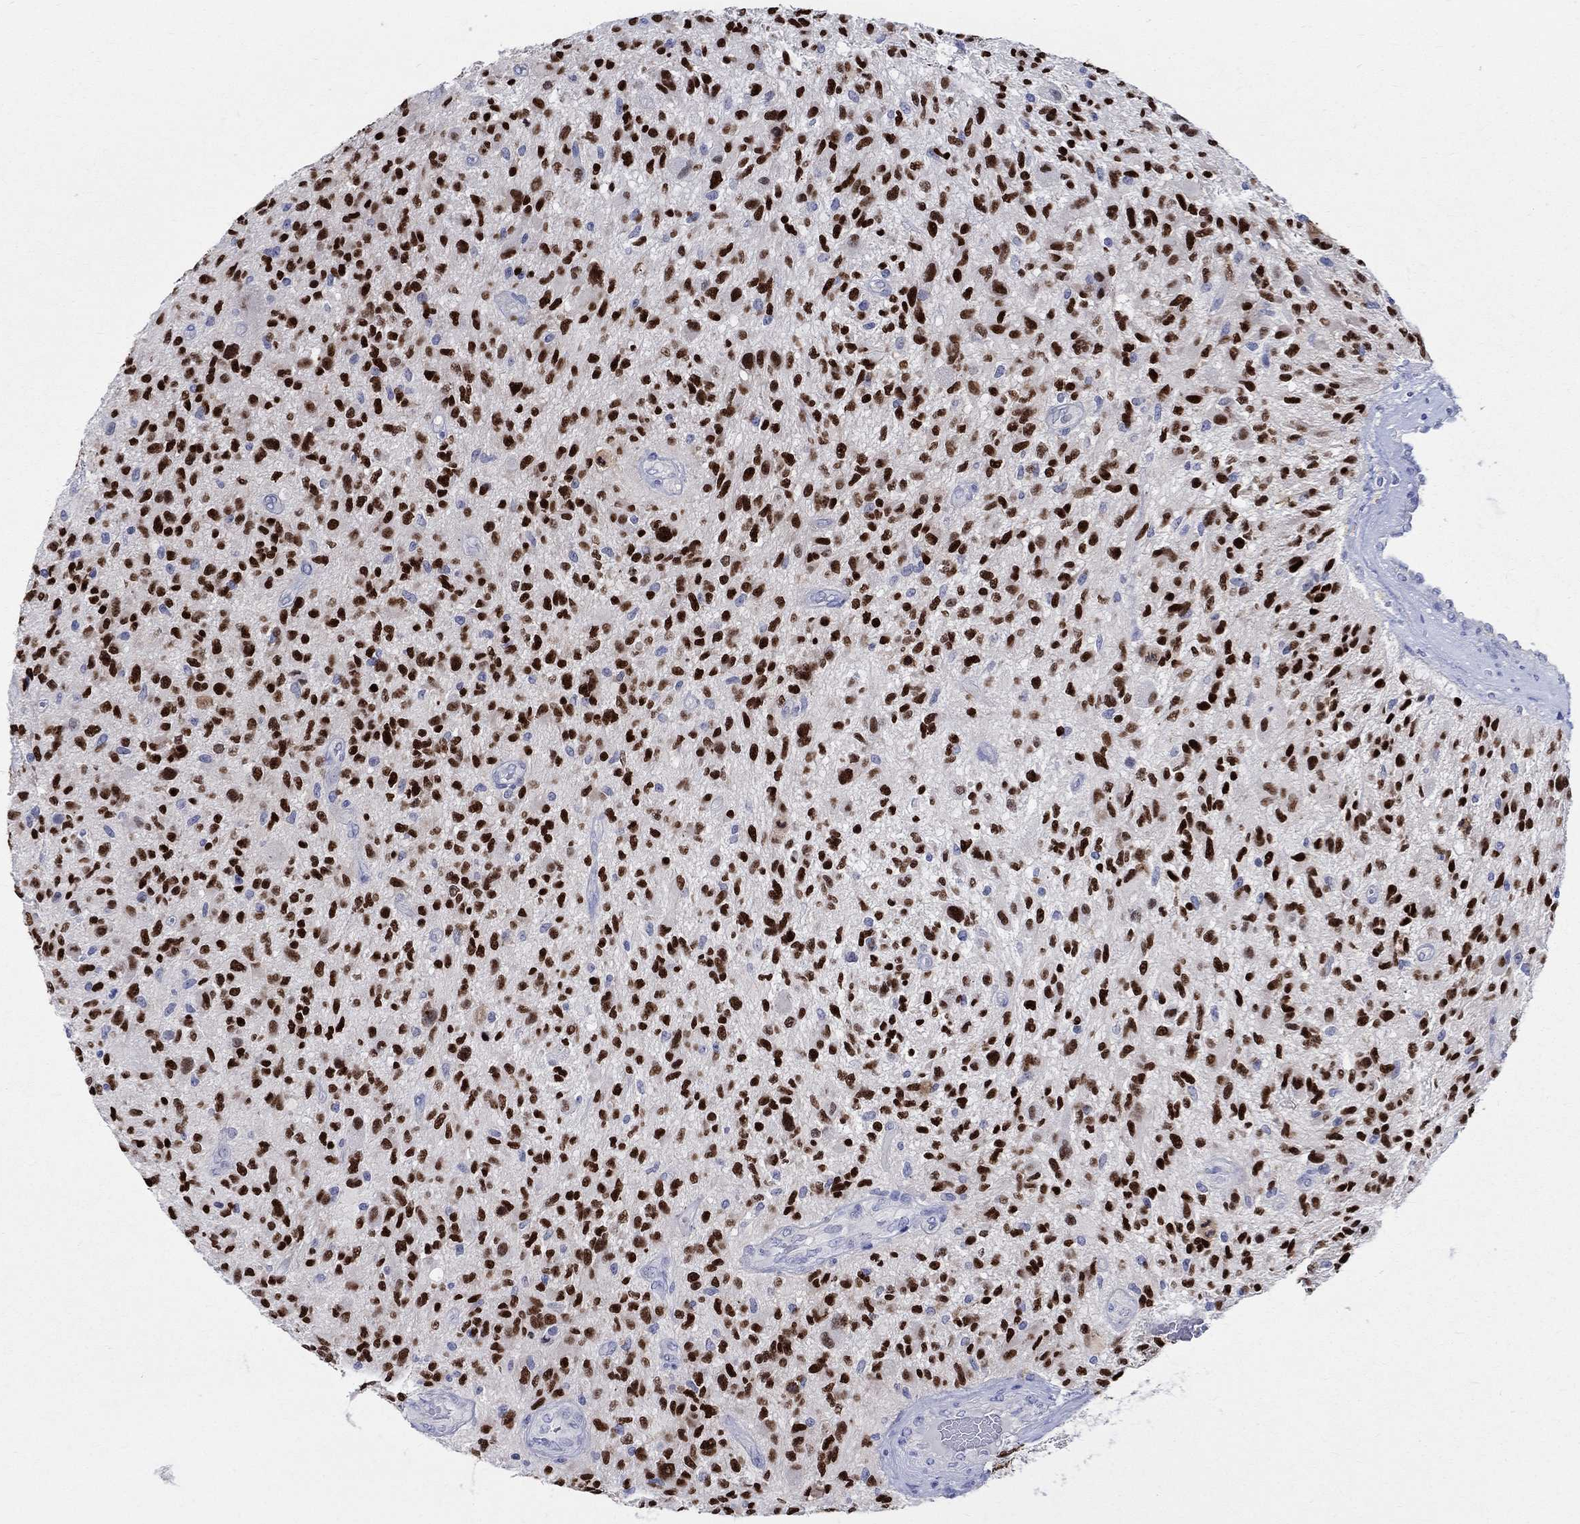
{"staining": {"intensity": "strong", "quantity": ">75%", "location": "nuclear"}, "tissue": "glioma", "cell_type": "Tumor cells", "image_type": "cancer", "snomed": [{"axis": "morphology", "description": "Glioma, malignant, High grade"}, {"axis": "topography", "description": "Brain"}], "caption": "Immunohistochemistry (IHC) of human malignant high-grade glioma reveals high levels of strong nuclear staining in approximately >75% of tumor cells. The staining was performed using DAB to visualize the protein expression in brown, while the nuclei were stained in blue with hematoxylin (Magnification: 20x).", "gene": "SOX2", "patient": {"sex": "male", "age": 47}}